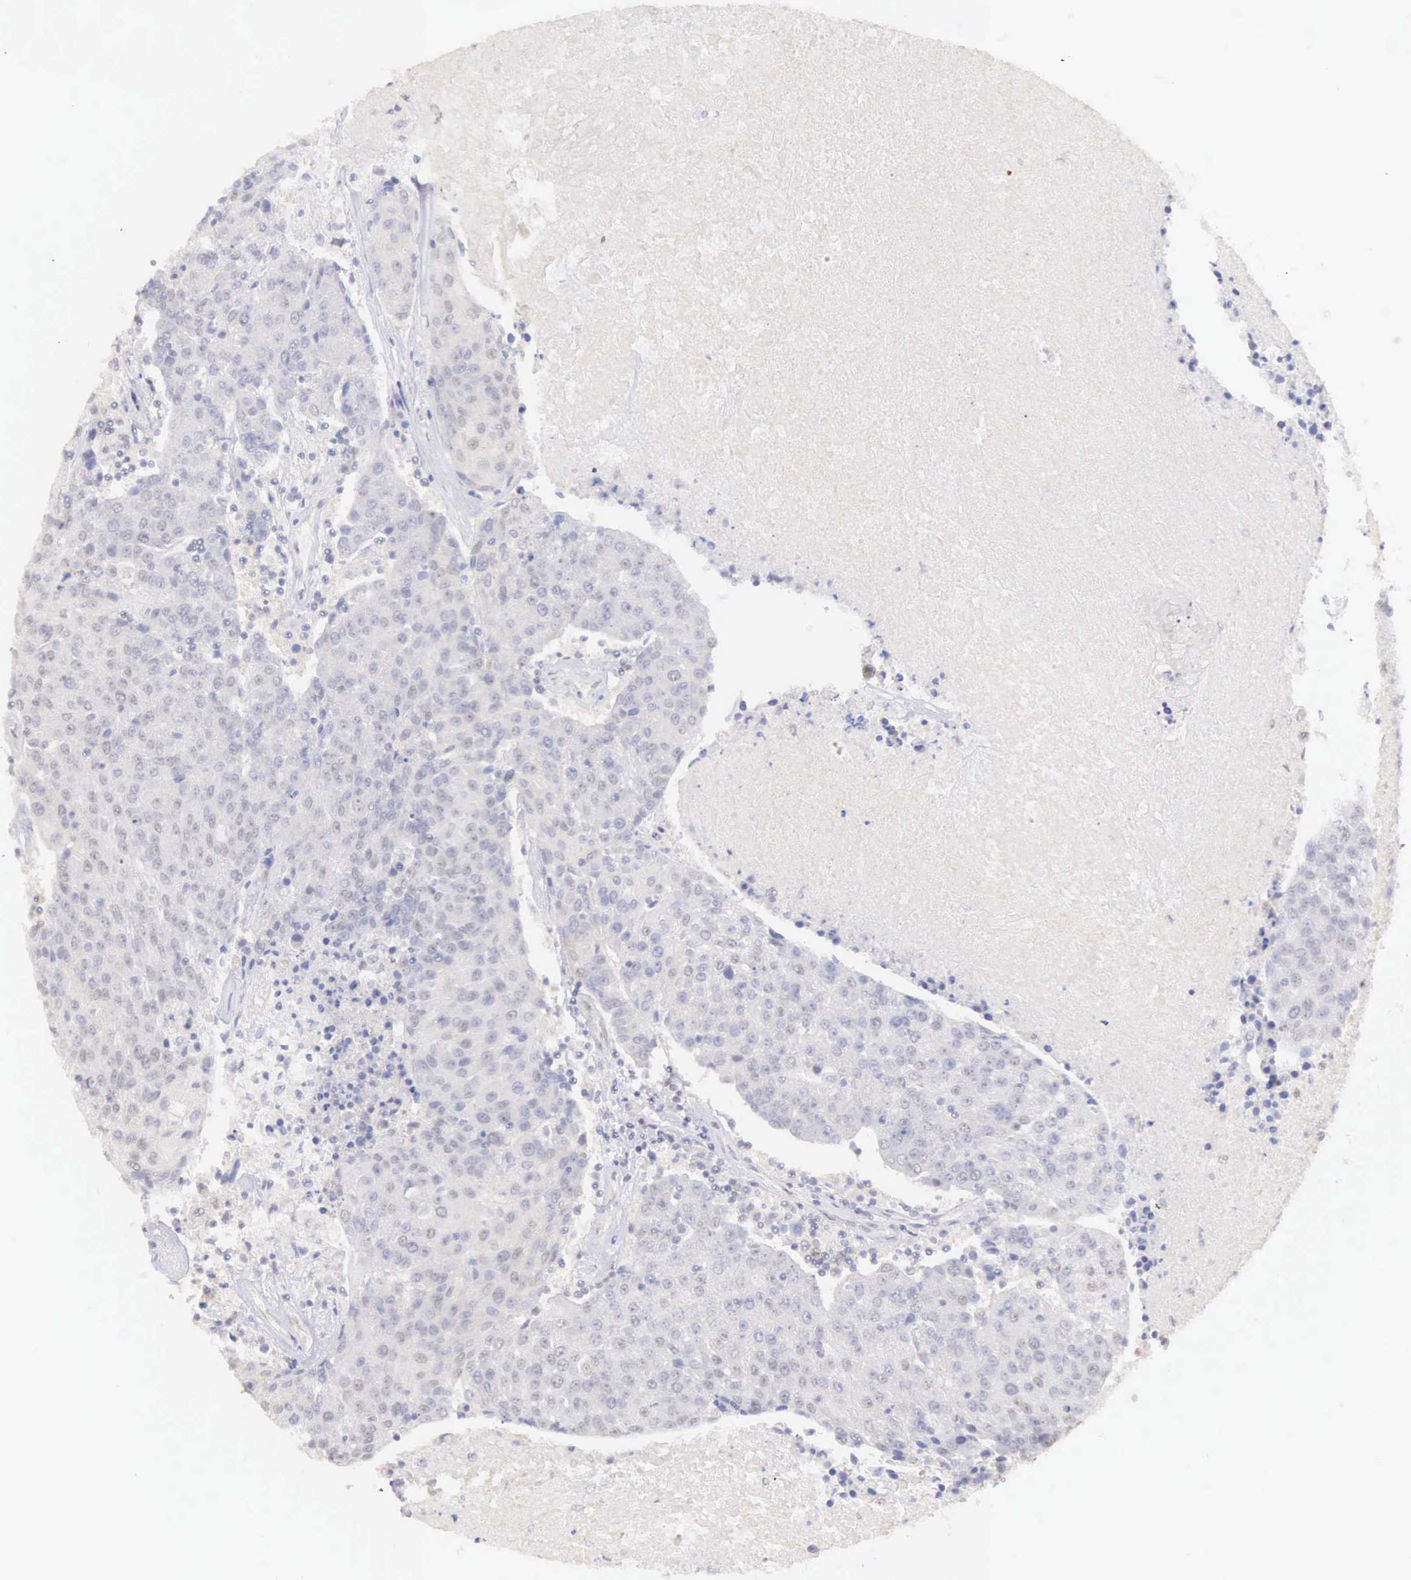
{"staining": {"intensity": "negative", "quantity": "none", "location": "none"}, "tissue": "urothelial cancer", "cell_type": "Tumor cells", "image_type": "cancer", "snomed": [{"axis": "morphology", "description": "Urothelial carcinoma, High grade"}, {"axis": "topography", "description": "Urinary bladder"}], "caption": "An immunohistochemistry histopathology image of urothelial cancer is shown. There is no staining in tumor cells of urothelial cancer.", "gene": "UBA1", "patient": {"sex": "female", "age": 85}}